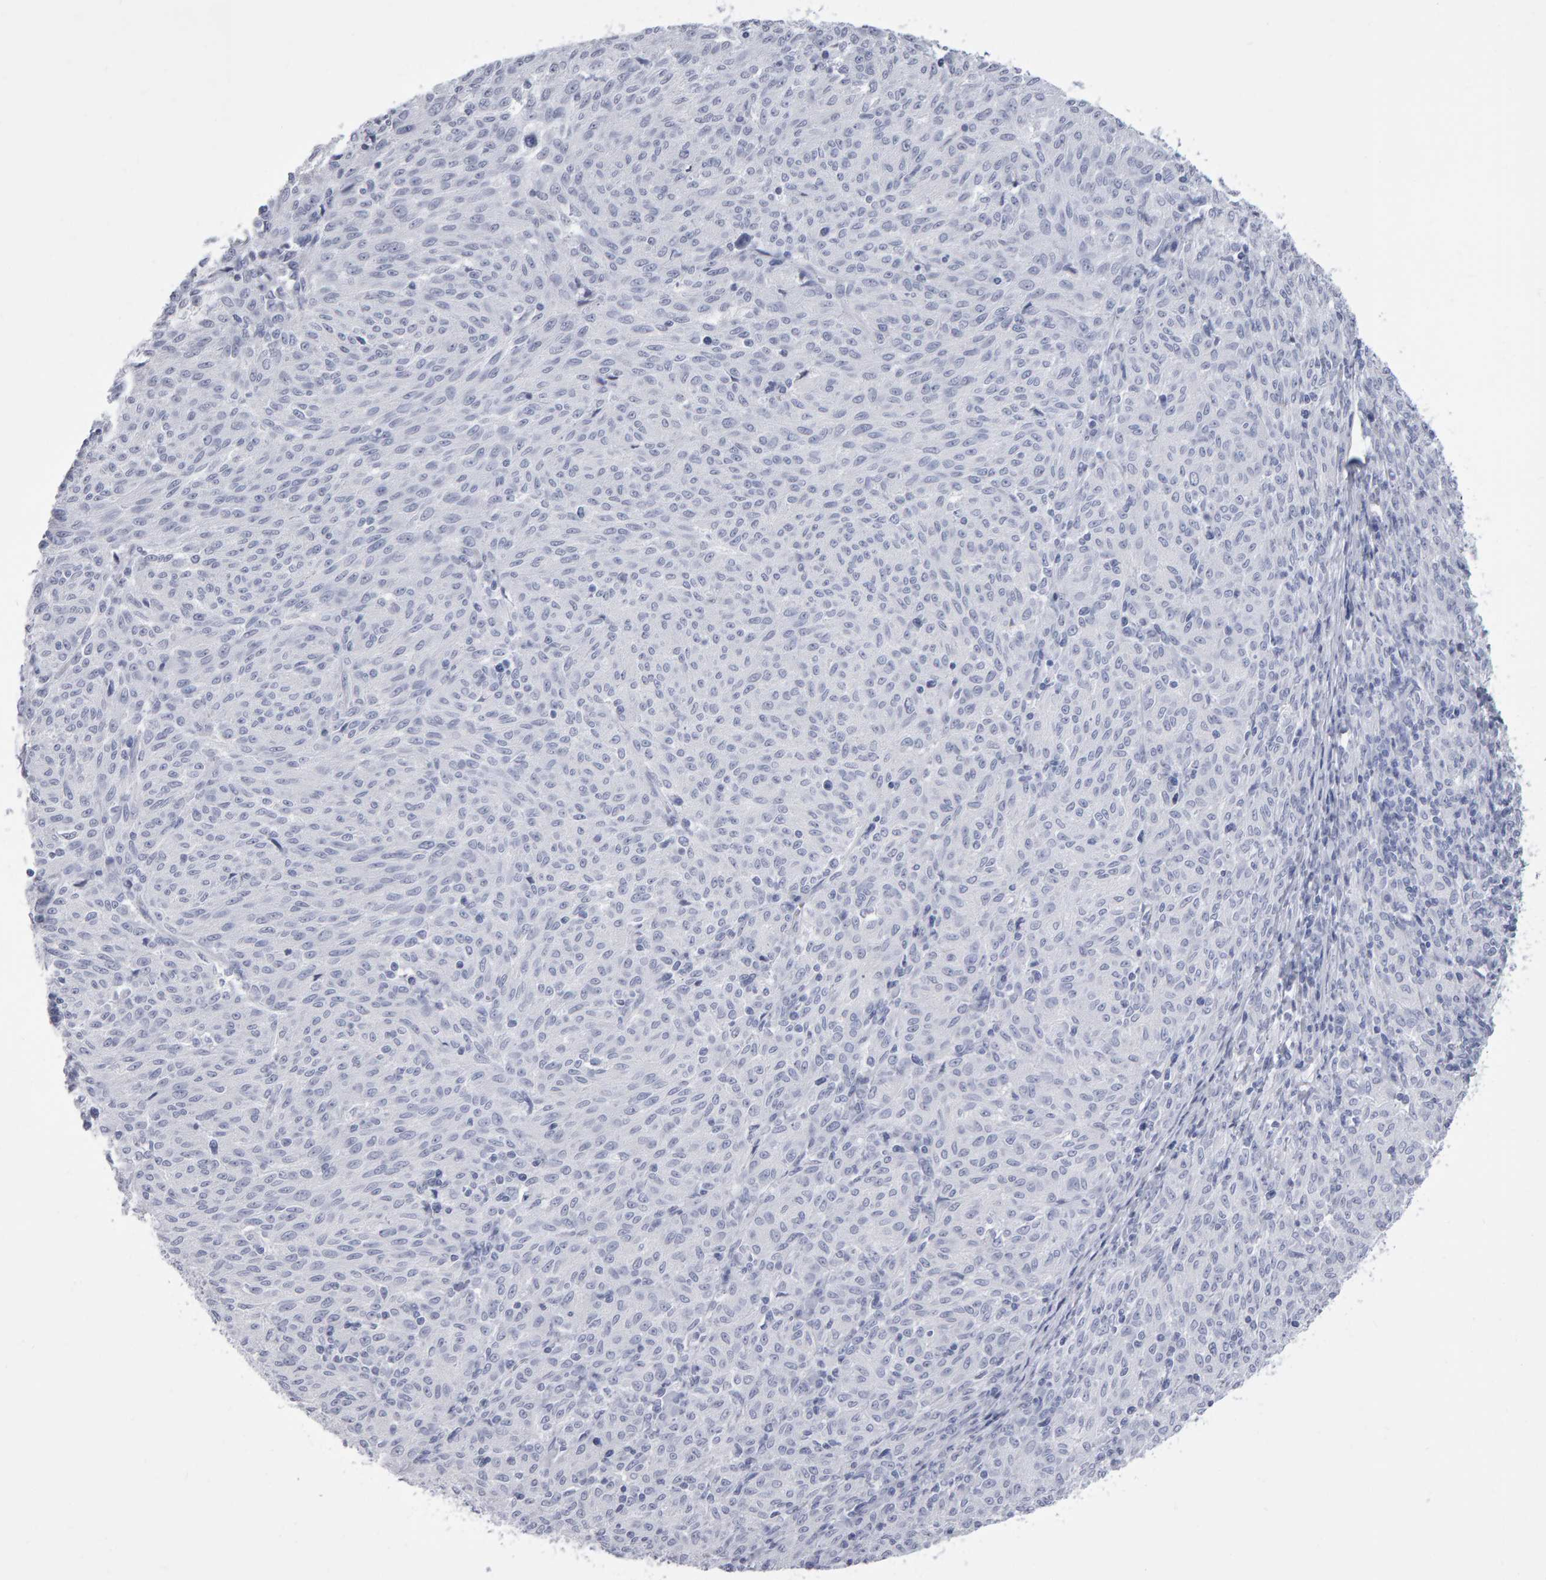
{"staining": {"intensity": "negative", "quantity": "none", "location": "none"}, "tissue": "melanoma", "cell_type": "Tumor cells", "image_type": "cancer", "snomed": [{"axis": "morphology", "description": "Malignant melanoma, NOS"}, {"axis": "topography", "description": "Skin"}], "caption": "The IHC image has no significant positivity in tumor cells of melanoma tissue.", "gene": "NCDN", "patient": {"sex": "female", "age": 72}}